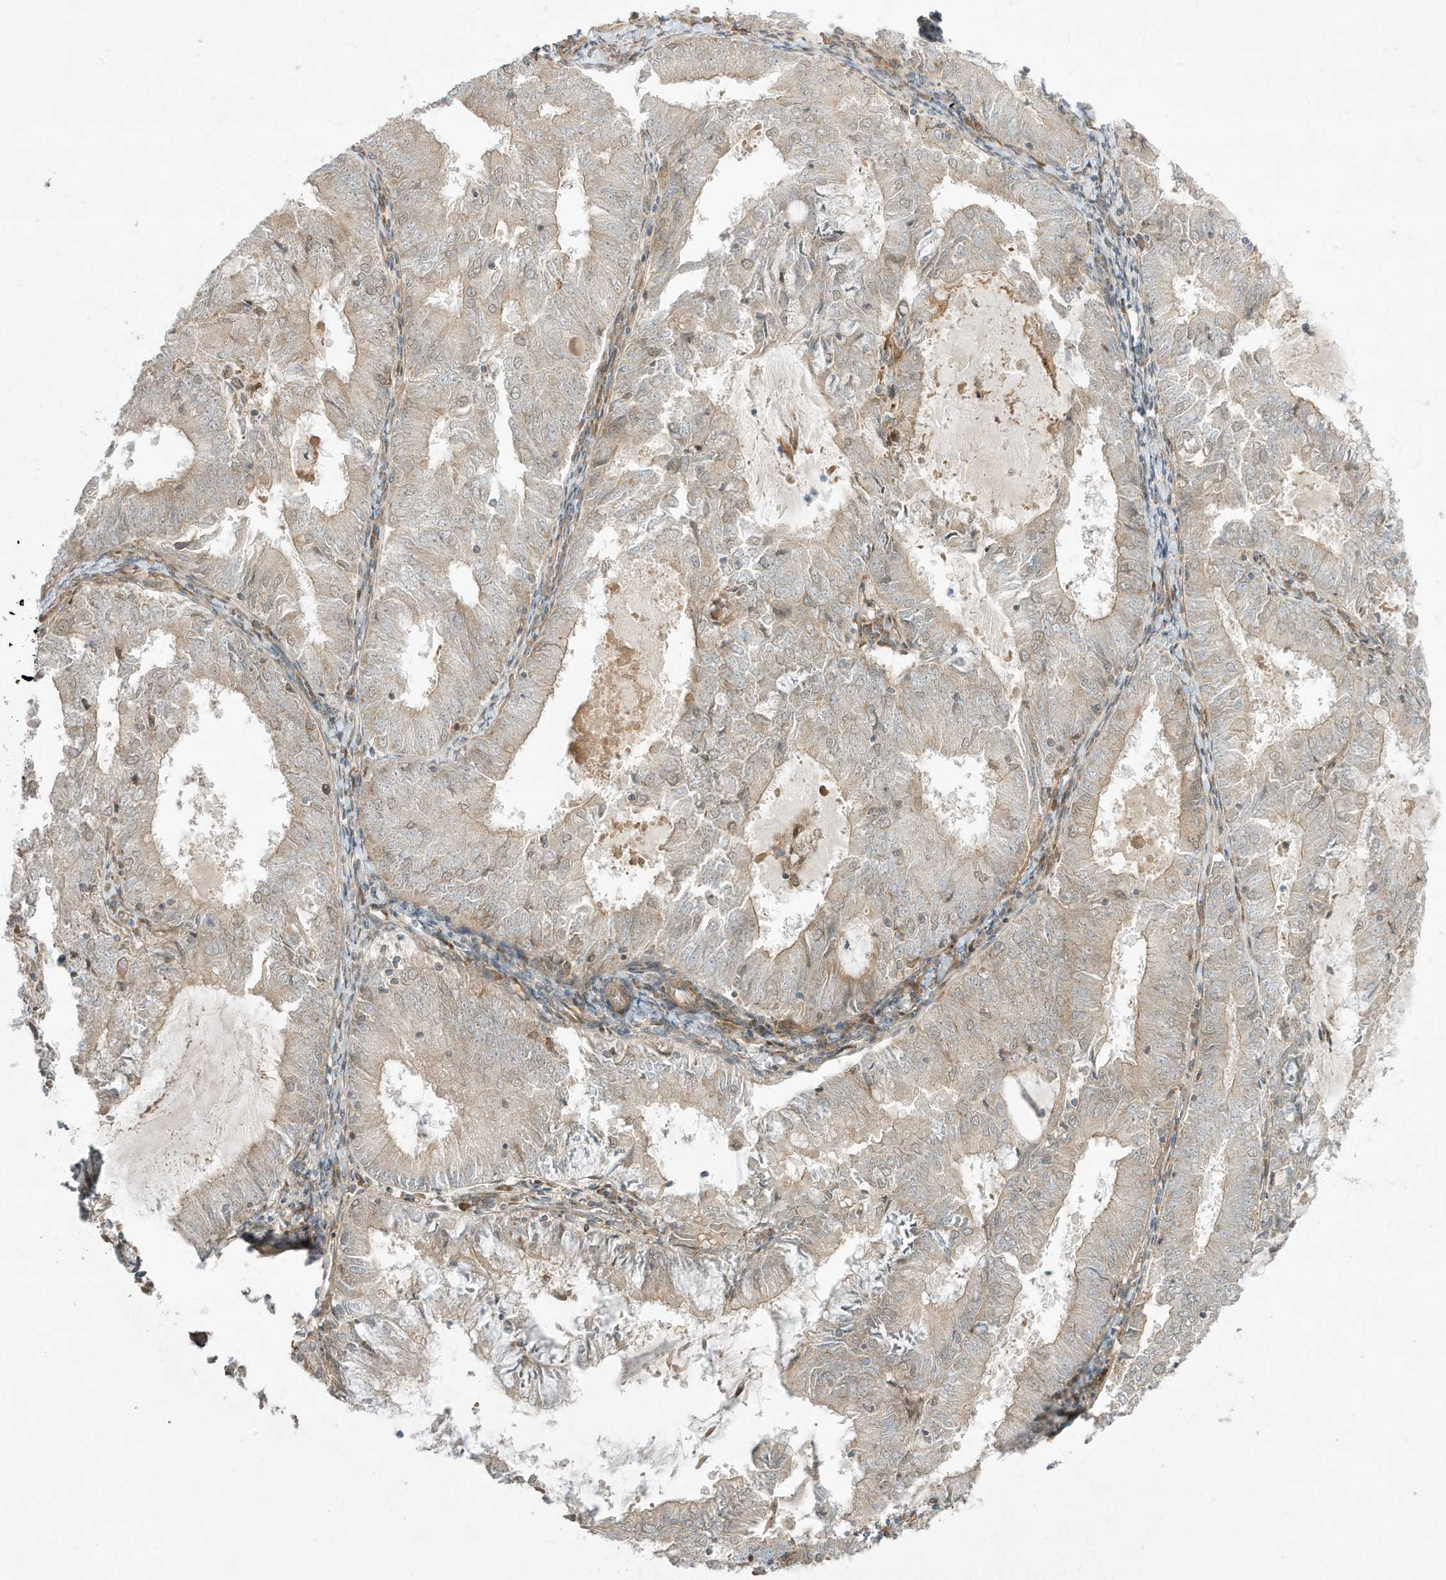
{"staining": {"intensity": "weak", "quantity": "25%-75%", "location": "cytoplasmic/membranous"}, "tissue": "endometrial cancer", "cell_type": "Tumor cells", "image_type": "cancer", "snomed": [{"axis": "morphology", "description": "Adenocarcinoma, NOS"}, {"axis": "topography", "description": "Endometrium"}], "caption": "The histopathology image reveals immunohistochemical staining of adenocarcinoma (endometrial). There is weak cytoplasmic/membranous expression is identified in approximately 25%-75% of tumor cells.", "gene": "SCARF2", "patient": {"sex": "female", "age": 57}}